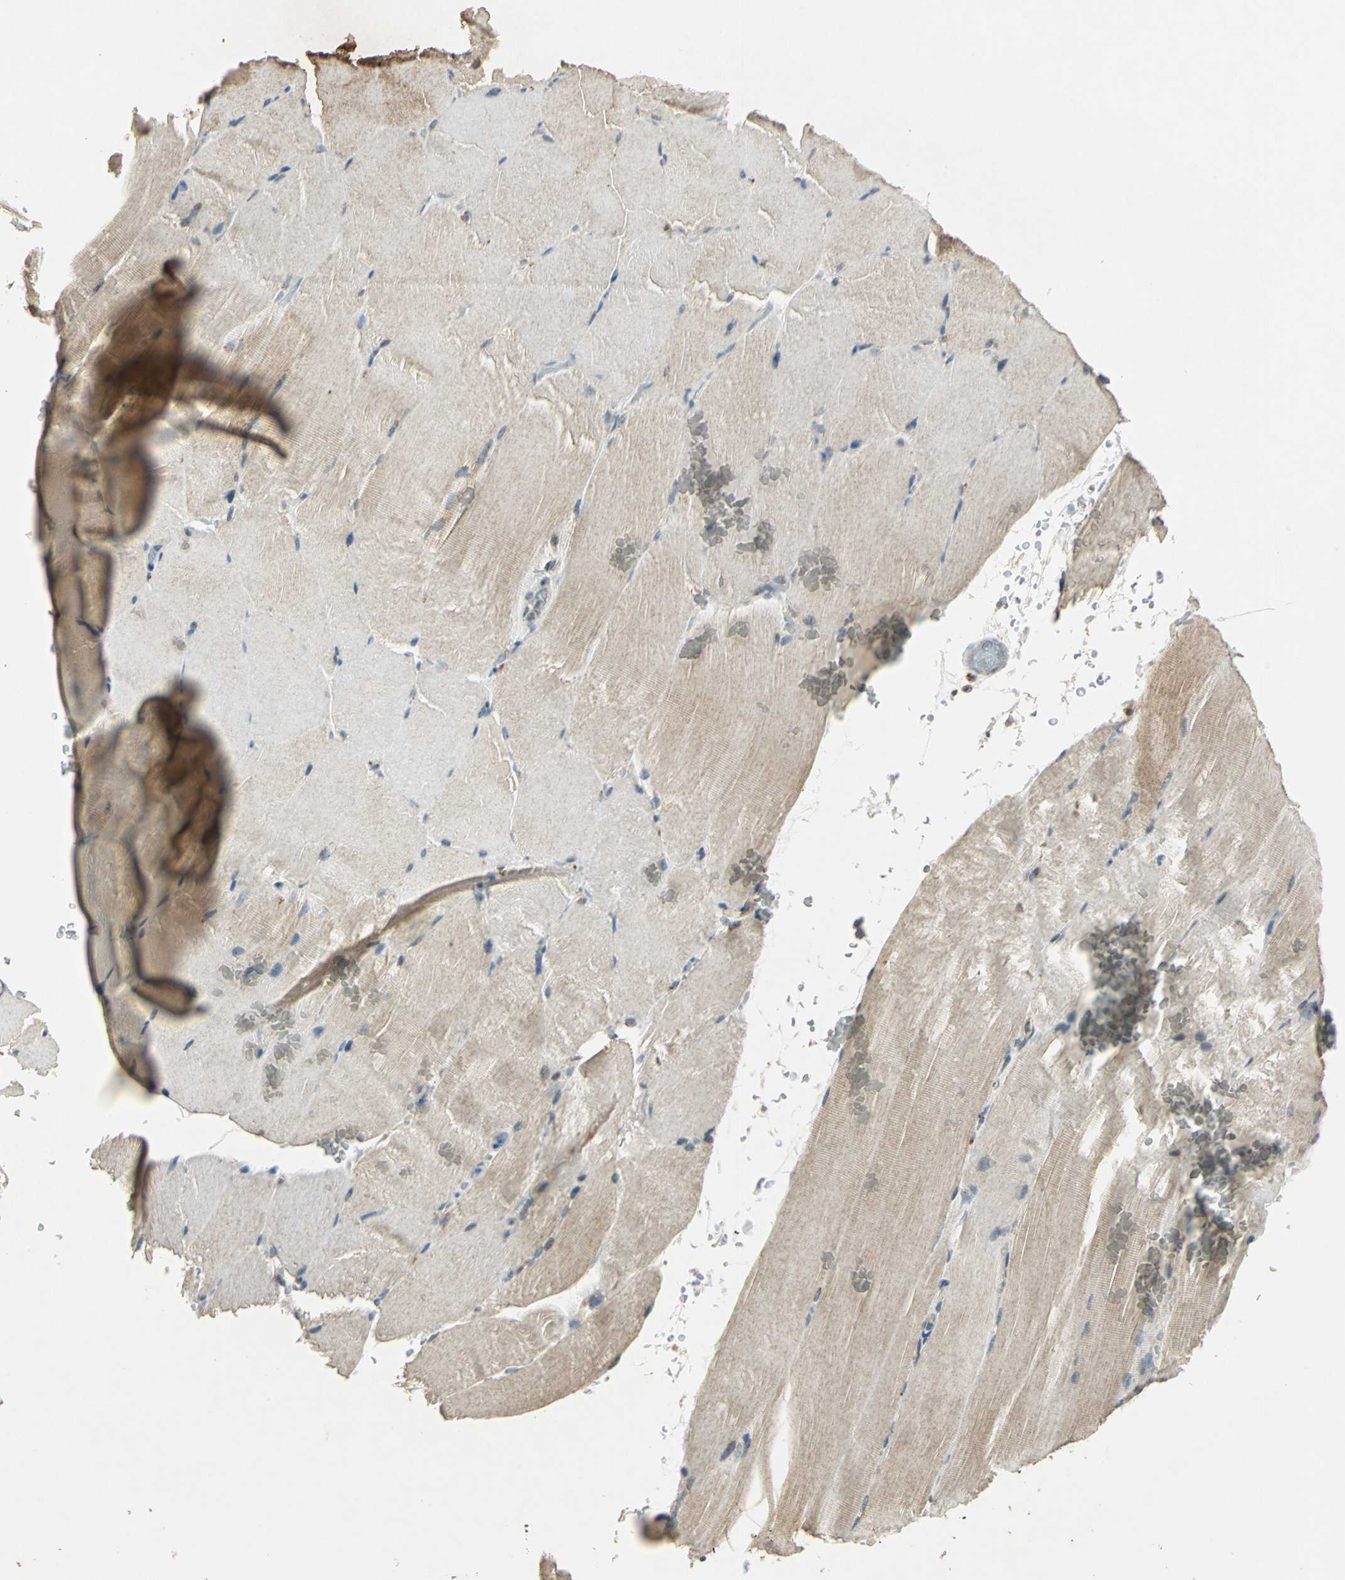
{"staining": {"intensity": "weak", "quantity": "25%-75%", "location": "cytoplasmic/membranous"}, "tissue": "skeletal muscle", "cell_type": "Myocytes", "image_type": "normal", "snomed": [{"axis": "morphology", "description": "Normal tissue, NOS"}, {"axis": "topography", "description": "Skeletal muscle"}, {"axis": "topography", "description": "Parathyroid gland"}], "caption": "Immunohistochemistry micrograph of unremarkable skeletal muscle: skeletal muscle stained using IHC displays low levels of weak protein expression localized specifically in the cytoplasmic/membranous of myocytes, appearing as a cytoplasmic/membranous brown color.", "gene": "AHSA1", "patient": {"sex": "female", "age": 37}}